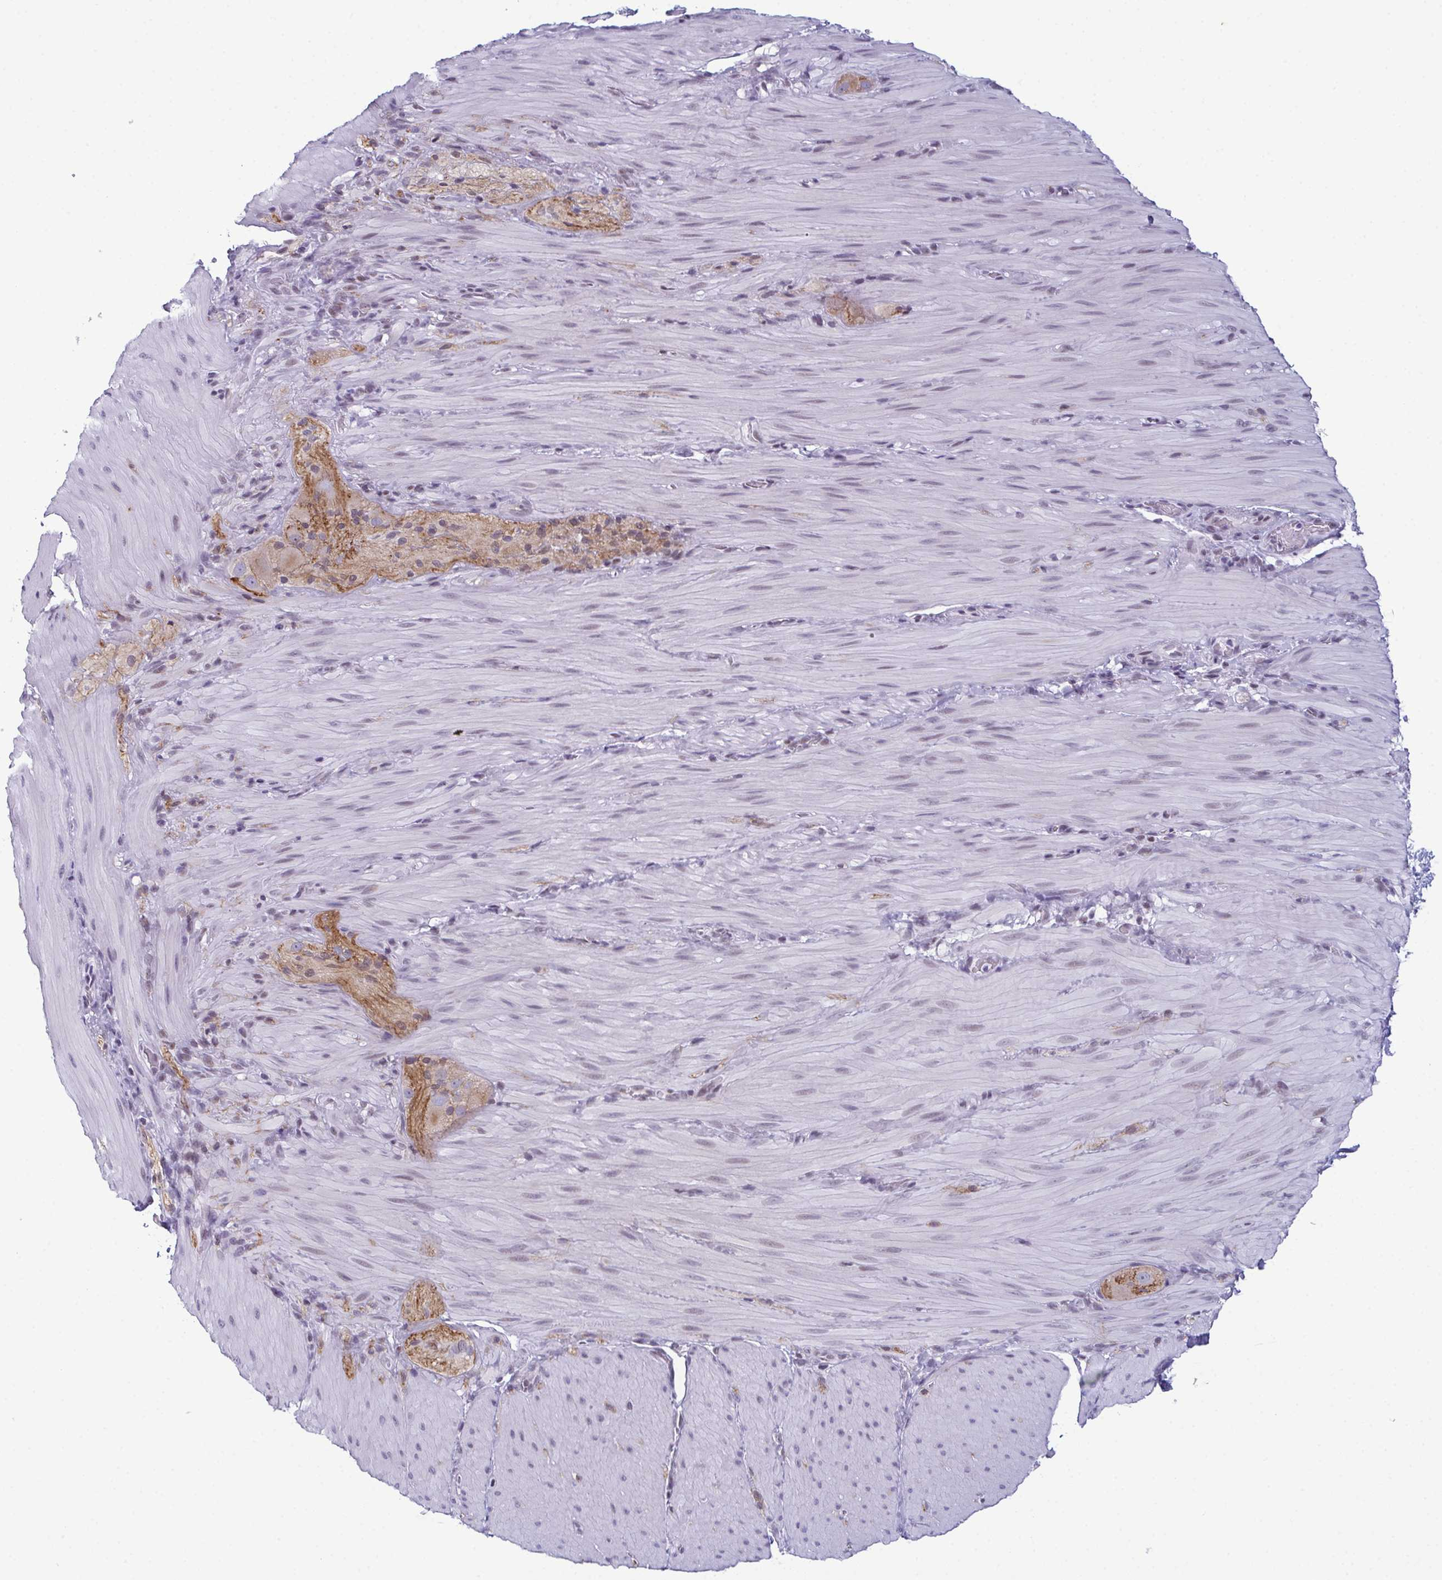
{"staining": {"intensity": "weak", "quantity": "<25%", "location": "nuclear"}, "tissue": "smooth muscle", "cell_type": "Smooth muscle cells", "image_type": "normal", "snomed": [{"axis": "morphology", "description": "Normal tissue, NOS"}, {"axis": "topography", "description": "Smooth muscle"}, {"axis": "topography", "description": "Colon"}], "caption": "An IHC micrograph of unremarkable smooth muscle is shown. There is no staining in smooth muscle cells of smooth muscle.", "gene": "RBM7", "patient": {"sex": "male", "age": 73}}